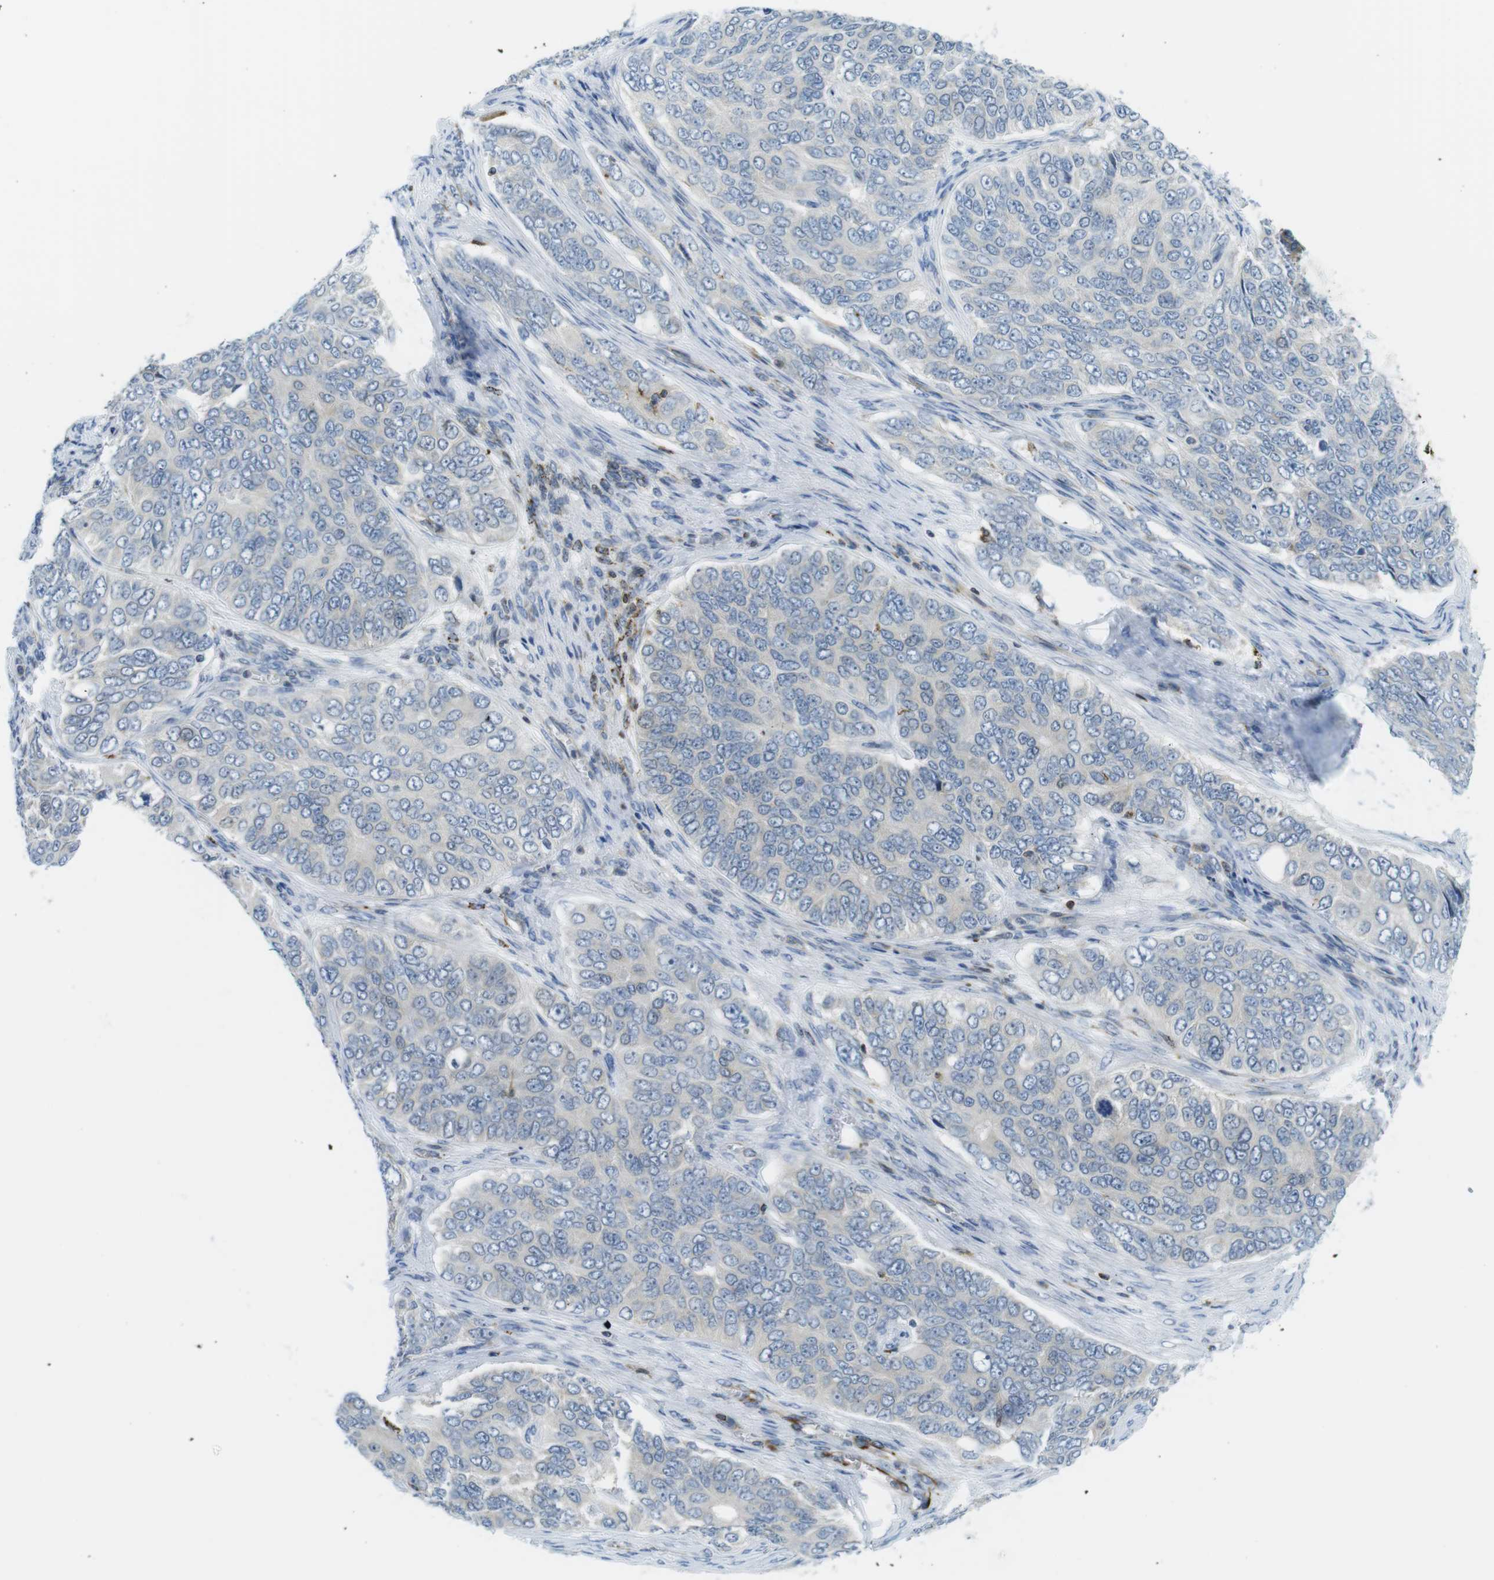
{"staining": {"intensity": "negative", "quantity": "none", "location": "none"}, "tissue": "ovarian cancer", "cell_type": "Tumor cells", "image_type": "cancer", "snomed": [{"axis": "morphology", "description": "Carcinoma, endometroid"}, {"axis": "topography", "description": "Ovary"}], "caption": "Tumor cells are negative for protein expression in human ovarian cancer.", "gene": "KCNE3", "patient": {"sex": "female", "age": 51}}